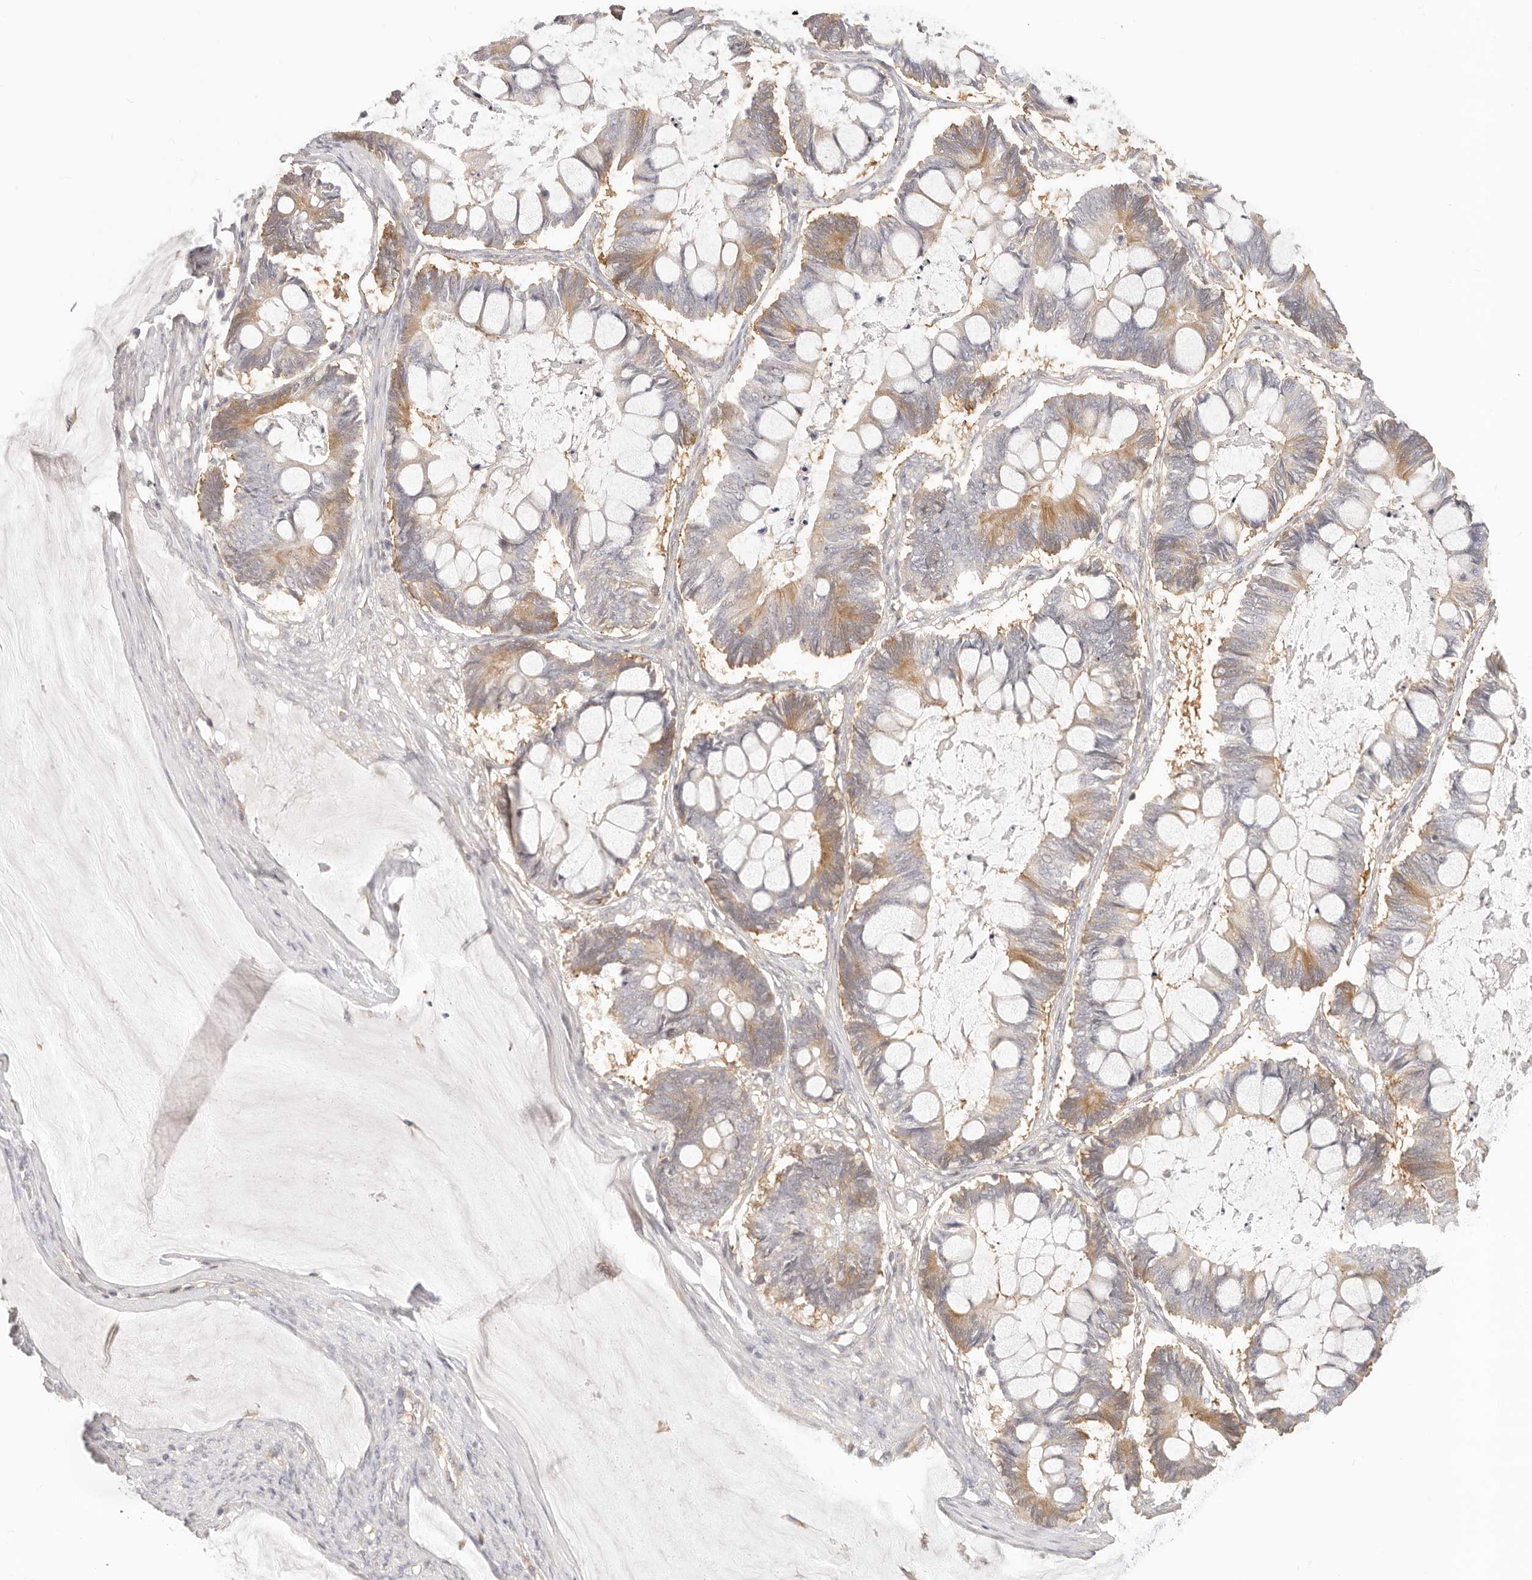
{"staining": {"intensity": "moderate", "quantity": "25%-75%", "location": "cytoplasmic/membranous"}, "tissue": "ovarian cancer", "cell_type": "Tumor cells", "image_type": "cancer", "snomed": [{"axis": "morphology", "description": "Cystadenocarcinoma, mucinous, NOS"}, {"axis": "topography", "description": "Ovary"}], "caption": "High-power microscopy captured an IHC histopathology image of ovarian cancer (mucinous cystadenocarcinoma), revealing moderate cytoplasmic/membranous staining in approximately 25%-75% of tumor cells.", "gene": "DTNBP1", "patient": {"sex": "female", "age": 61}}